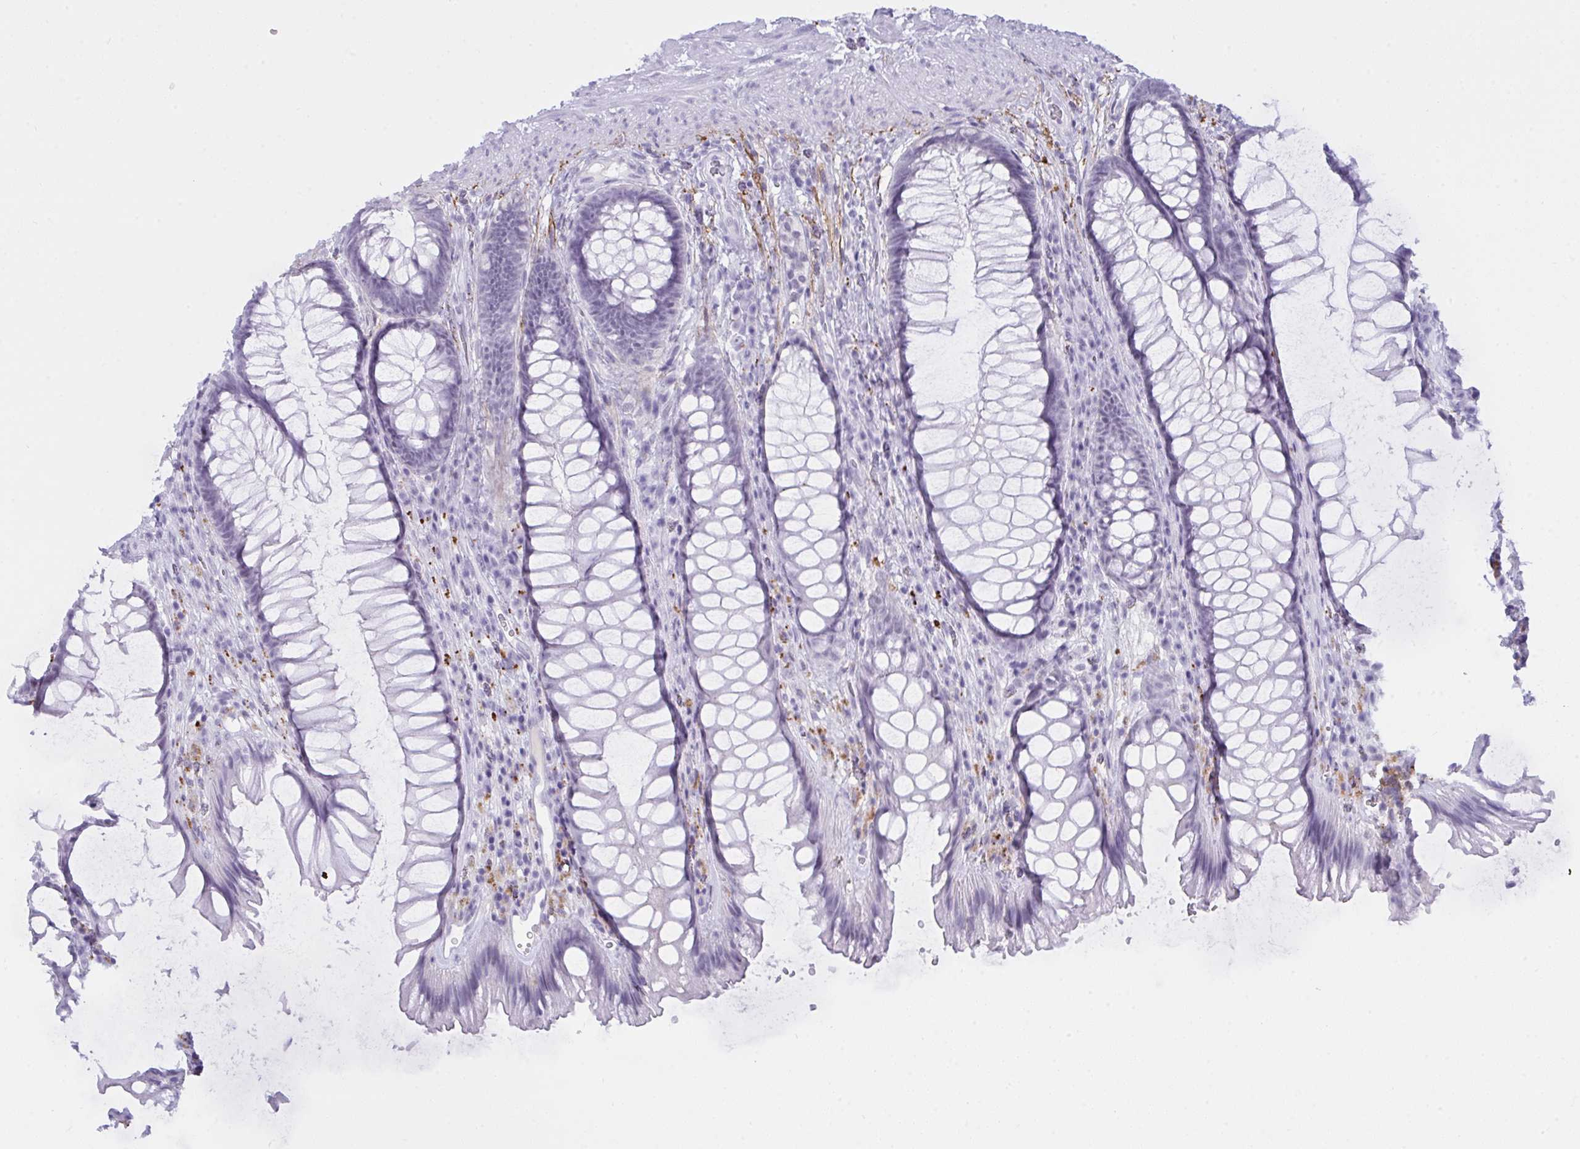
{"staining": {"intensity": "negative", "quantity": "none", "location": "none"}, "tissue": "rectum", "cell_type": "Glandular cells", "image_type": "normal", "snomed": [{"axis": "morphology", "description": "Normal tissue, NOS"}, {"axis": "topography", "description": "Rectum"}], "caption": "This image is of normal rectum stained with IHC to label a protein in brown with the nuclei are counter-stained blue. There is no expression in glandular cells. The staining is performed using DAB brown chromogen with nuclei counter-stained in using hematoxylin.", "gene": "ELN", "patient": {"sex": "male", "age": 53}}